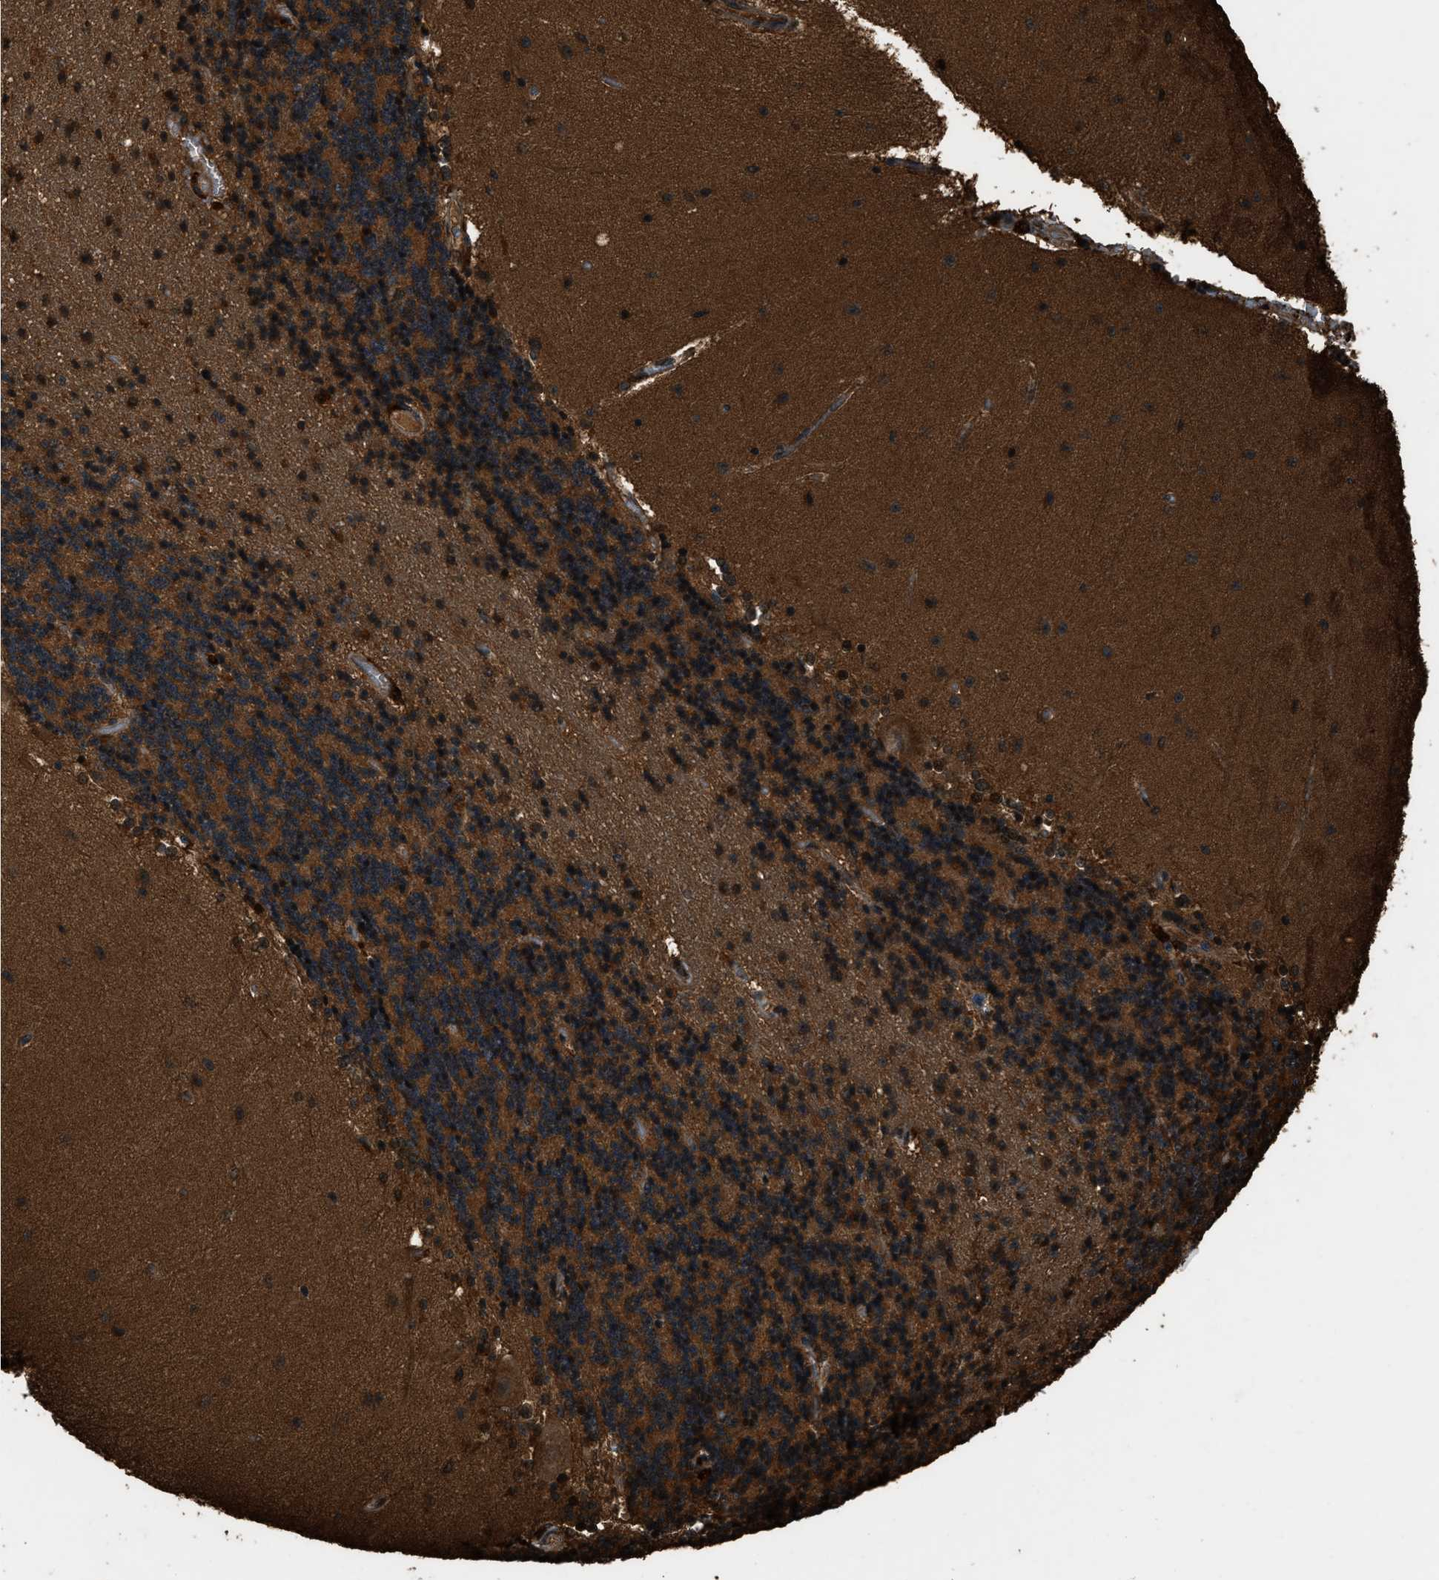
{"staining": {"intensity": "strong", "quantity": ">75%", "location": "cytoplasmic/membranous"}, "tissue": "cerebellum", "cell_type": "Cells in granular layer", "image_type": "normal", "snomed": [{"axis": "morphology", "description": "Normal tissue, NOS"}, {"axis": "topography", "description": "Cerebellum"}], "caption": "High-power microscopy captured an immunohistochemistry (IHC) micrograph of normal cerebellum, revealing strong cytoplasmic/membranous expression in about >75% of cells in granular layer. (DAB (3,3'-diaminobenzidine) = brown stain, brightfield microscopy at high magnification).", "gene": "RAP2A", "patient": {"sex": "female", "age": 54}}